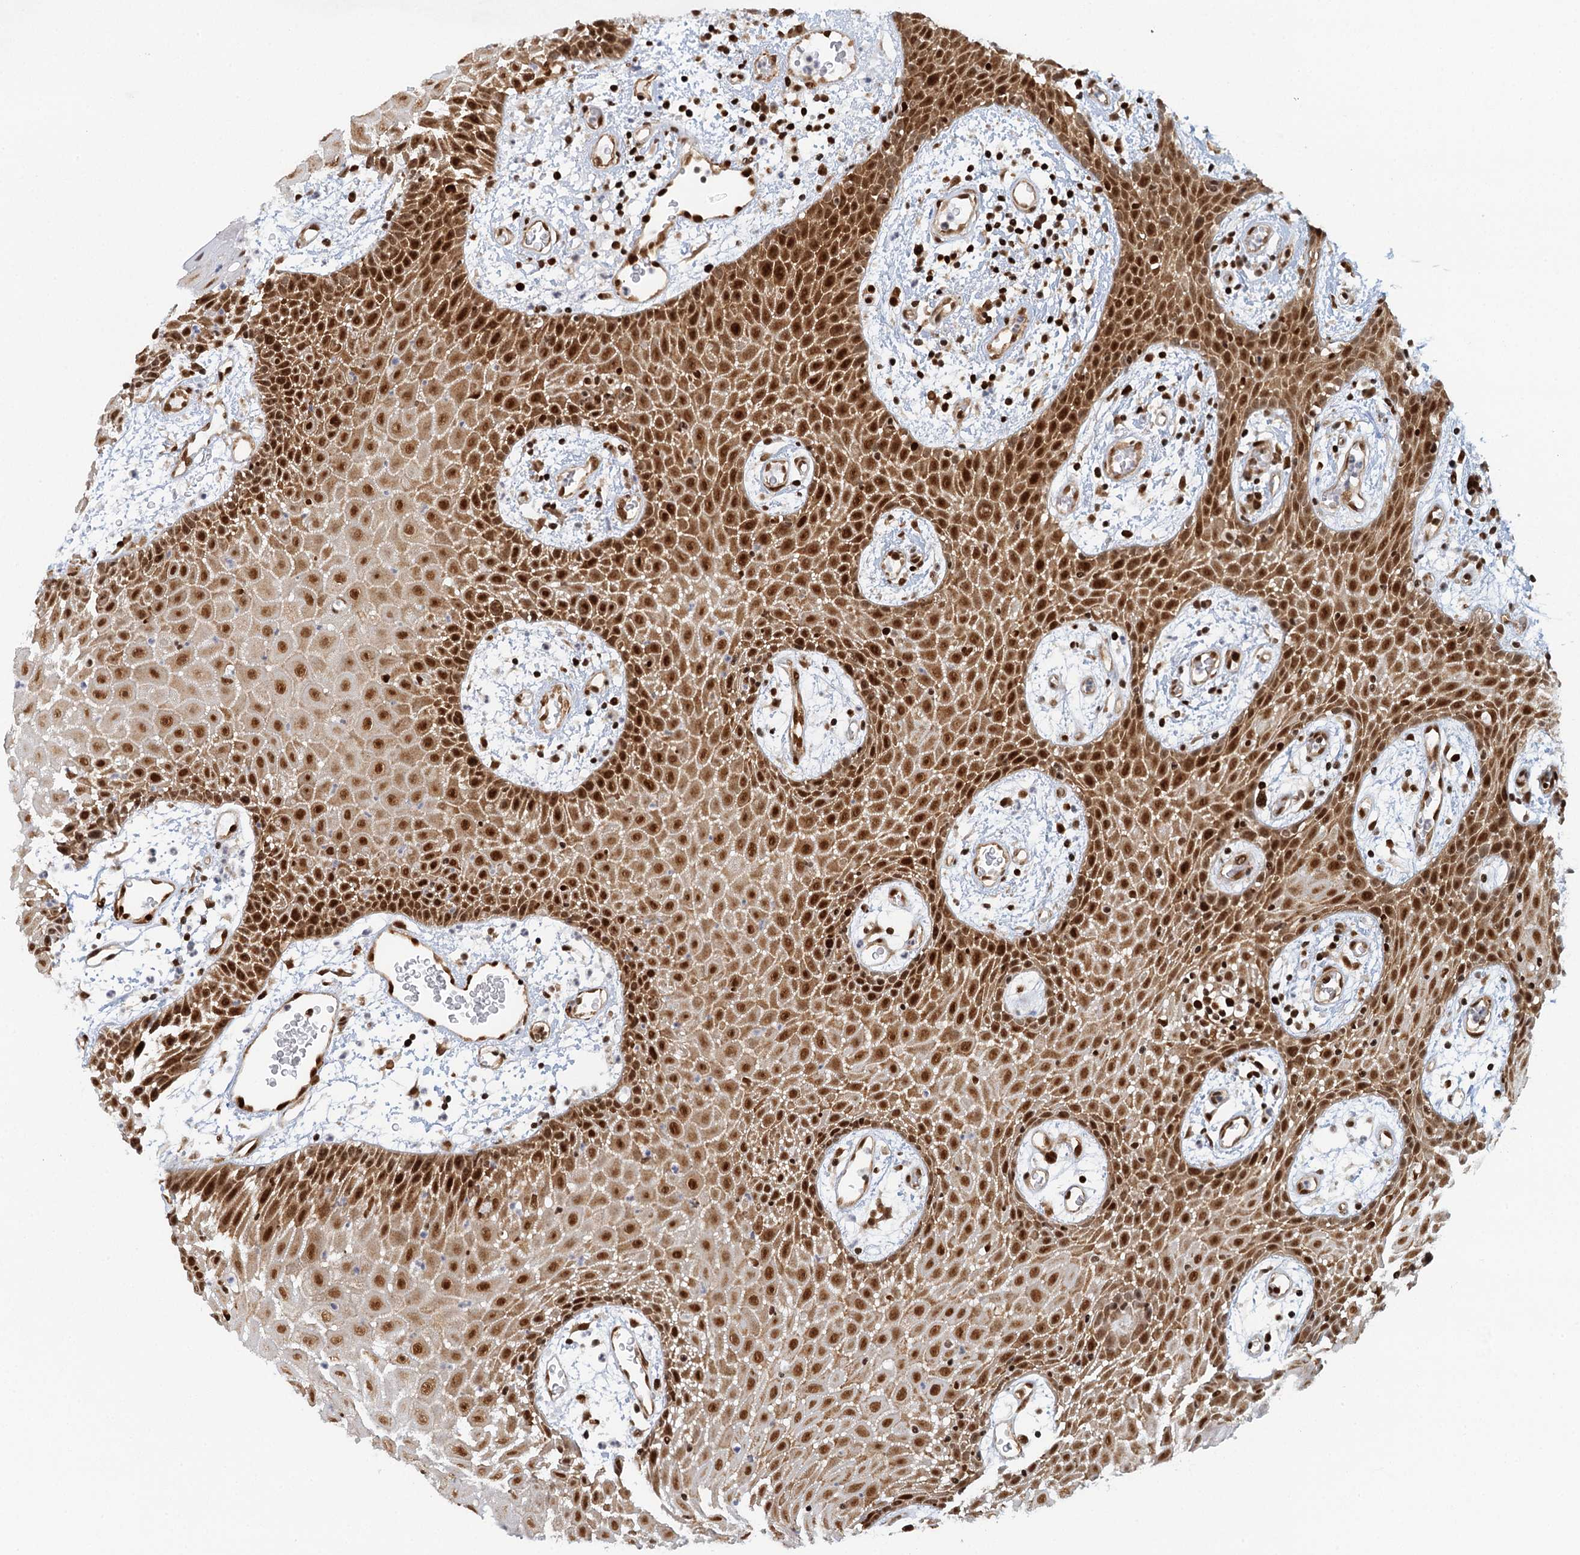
{"staining": {"intensity": "strong", "quantity": "25%-75%", "location": "nuclear"}, "tissue": "oral mucosa", "cell_type": "Squamous epithelial cells", "image_type": "normal", "snomed": [{"axis": "morphology", "description": "Normal tissue, NOS"}, {"axis": "topography", "description": "Skeletal muscle"}, {"axis": "topography", "description": "Oral tissue"}, {"axis": "topography", "description": "Salivary gland"}, {"axis": "topography", "description": "Peripheral nerve tissue"}], "caption": "Unremarkable oral mucosa exhibits strong nuclear staining in approximately 25%-75% of squamous epithelial cells, visualized by immunohistochemistry.", "gene": "GPATCH11", "patient": {"sex": "male", "age": 54}}